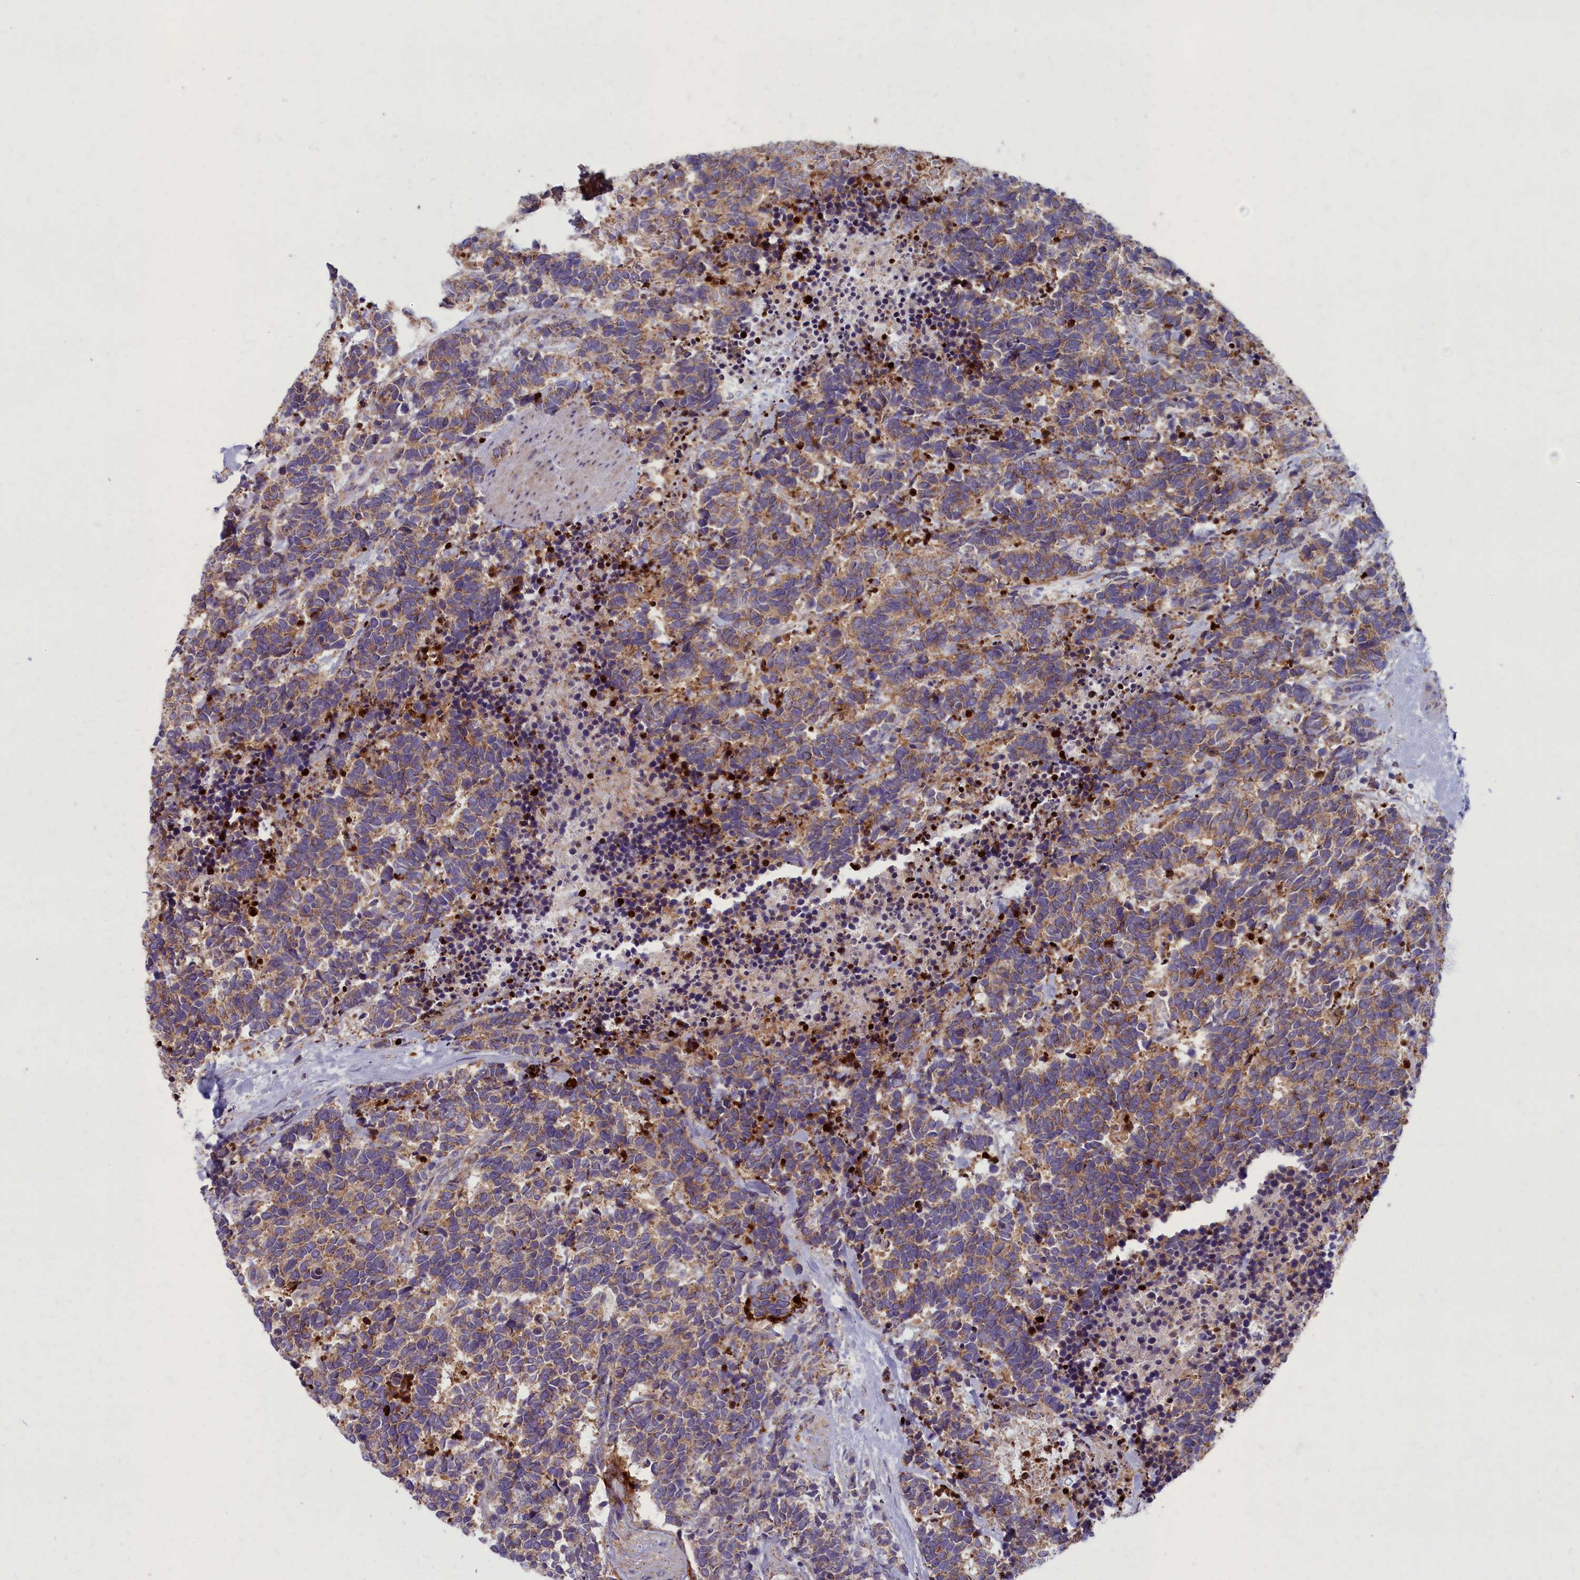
{"staining": {"intensity": "moderate", "quantity": ">75%", "location": "cytoplasmic/membranous"}, "tissue": "carcinoid", "cell_type": "Tumor cells", "image_type": "cancer", "snomed": [{"axis": "morphology", "description": "Carcinoma, NOS"}, {"axis": "morphology", "description": "Carcinoid, malignant, NOS"}, {"axis": "topography", "description": "Prostate"}], "caption": "This histopathology image exhibits immunohistochemistry staining of human malignant carcinoid, with medium moderate cytoplasmic/membranous staining in approximately >75% of tumor cells.", "gene": "MRPS25", "patient": {"sex": "male", "age": 57}}